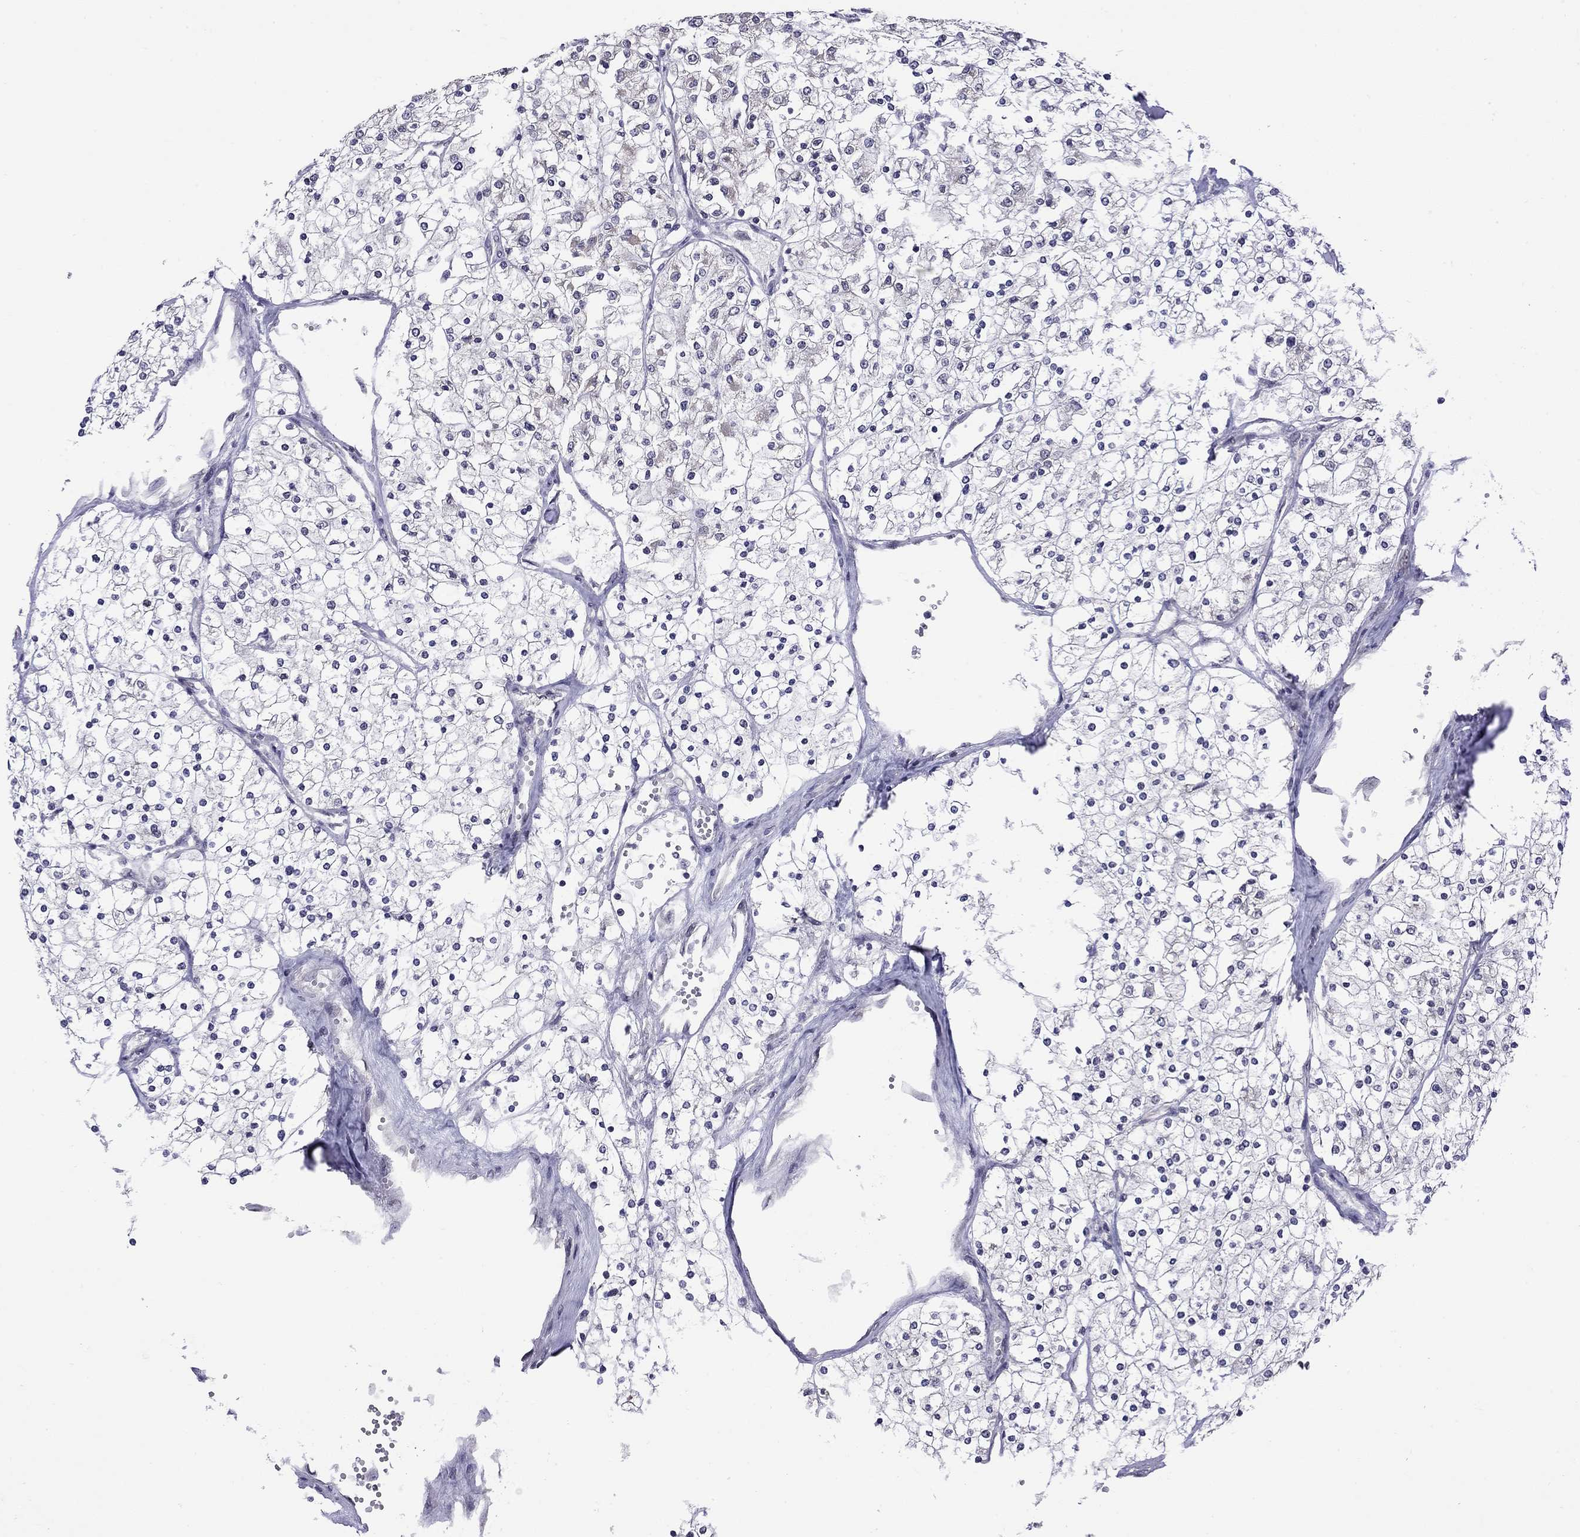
{"staining": {"intensity": "negative", "quantity": "none", "location": "none"}, "tissue": "renal cancer", "cell_type": "Tumor cells", "image_type": "cancer", "snomed": [{"axis": "morphology", "description": "Adenocarcinoma, NOS"}, {"axis": "topography", "description": "Kidney"}], "caption": "Tumor cells show no significant expression in renal cancer.", "gene": "HES5", "patient": {"sex": "male", "age": 80}}